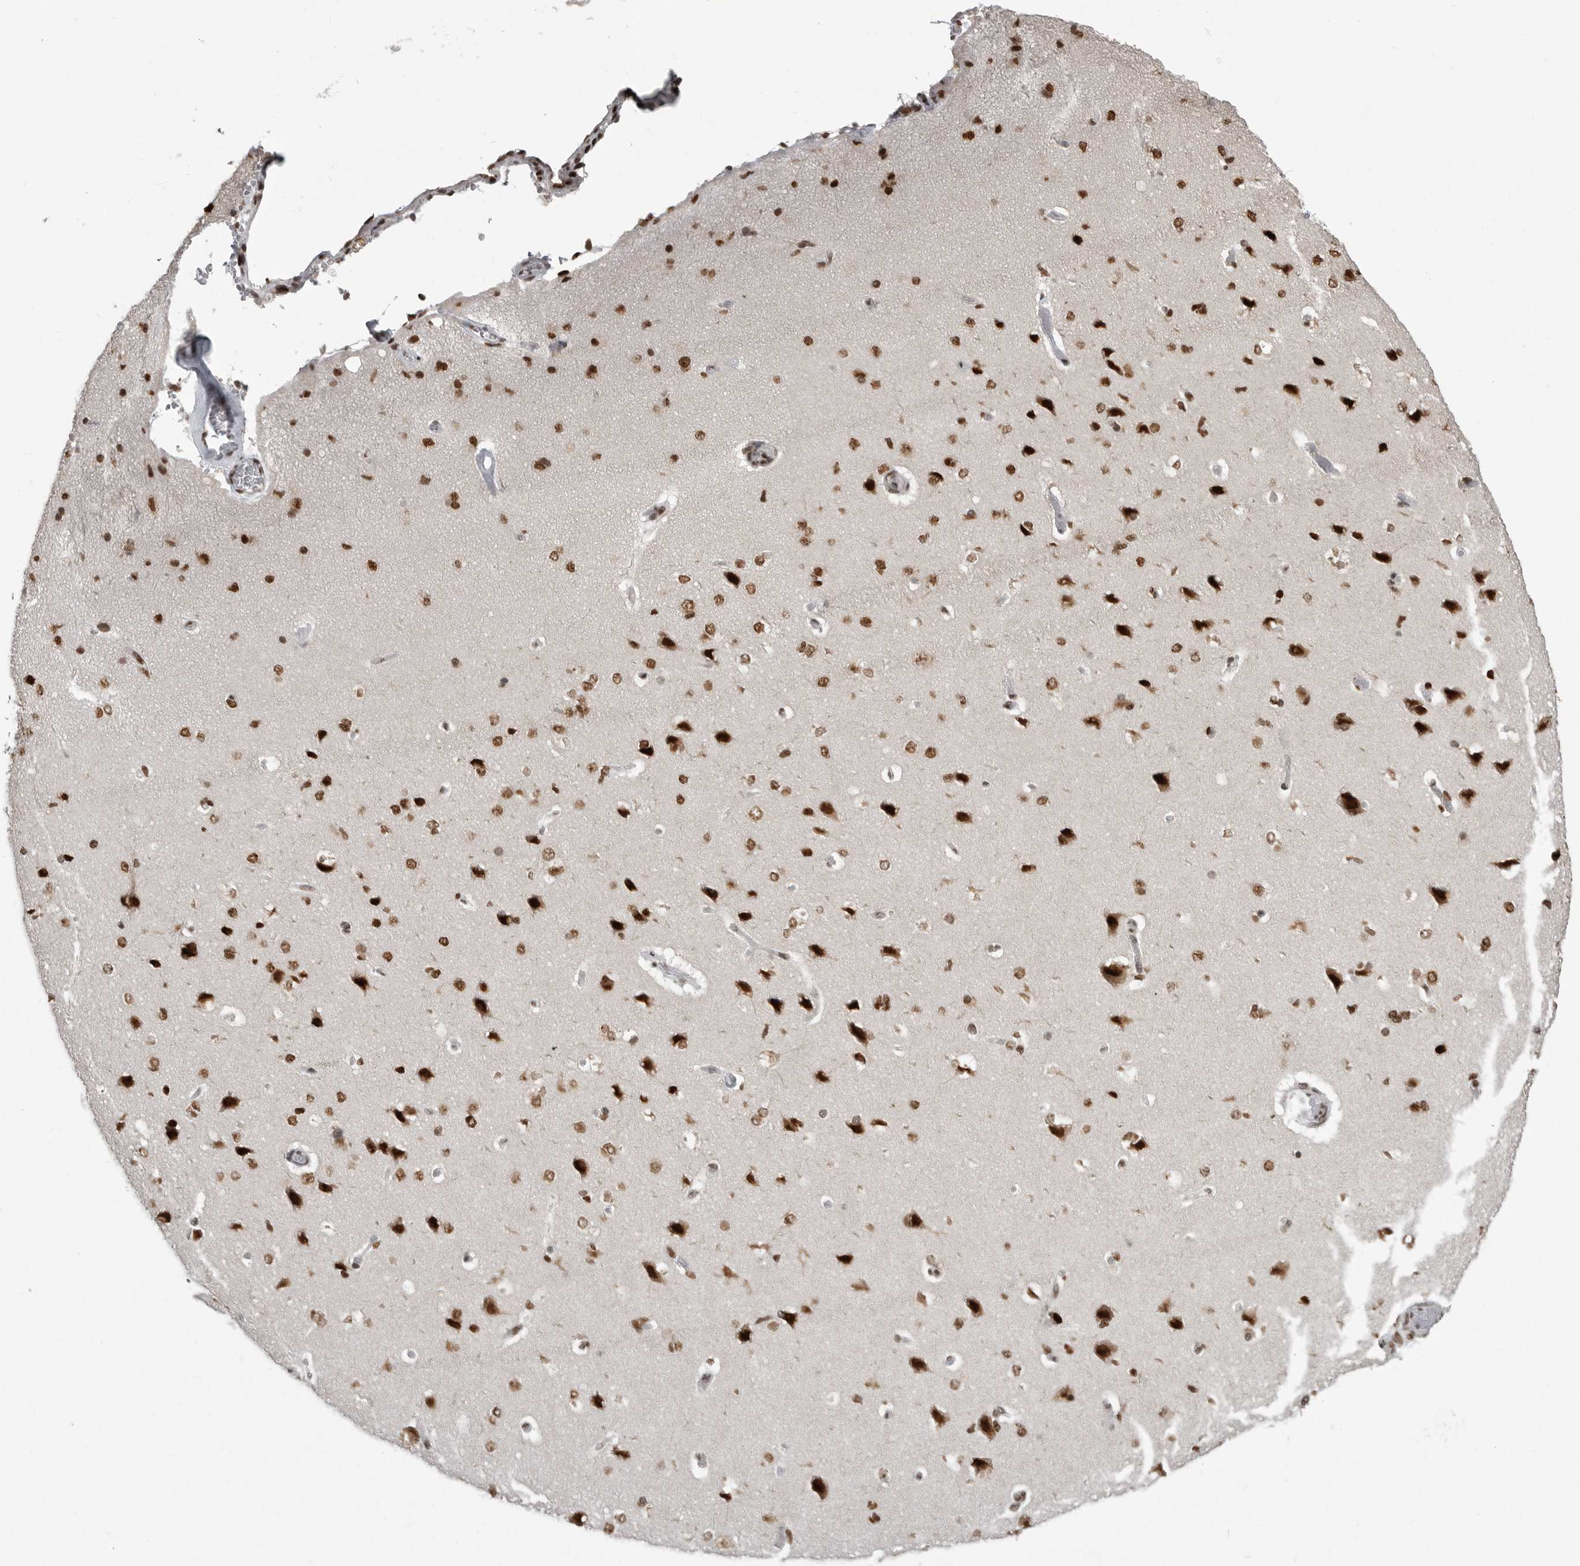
{"staining": {"intensity": "moderate", "quantity": ">75%", "location": "cytoplasmic/membranous"}, "tissue": "cerebral cortex", "cell_type": "Endothelial cells", "image_type": "normal", "snomed": [{"axis": "morphology", "description": "Normal tissue, NOS"}, {"axis": "topography", "description": "Cerebral cortex"}], "caption": "This image demonstrates benign cerebral cortex stained with immunohistochemistry (IHC) to label a protein in brown. The cytoplasmic/membranous of endothelial cells show moderate positivity for the protein. Nuclei are counter-stained blue.", "gene": "YAF2", "patient": {"sex": "male", "age": 62}}